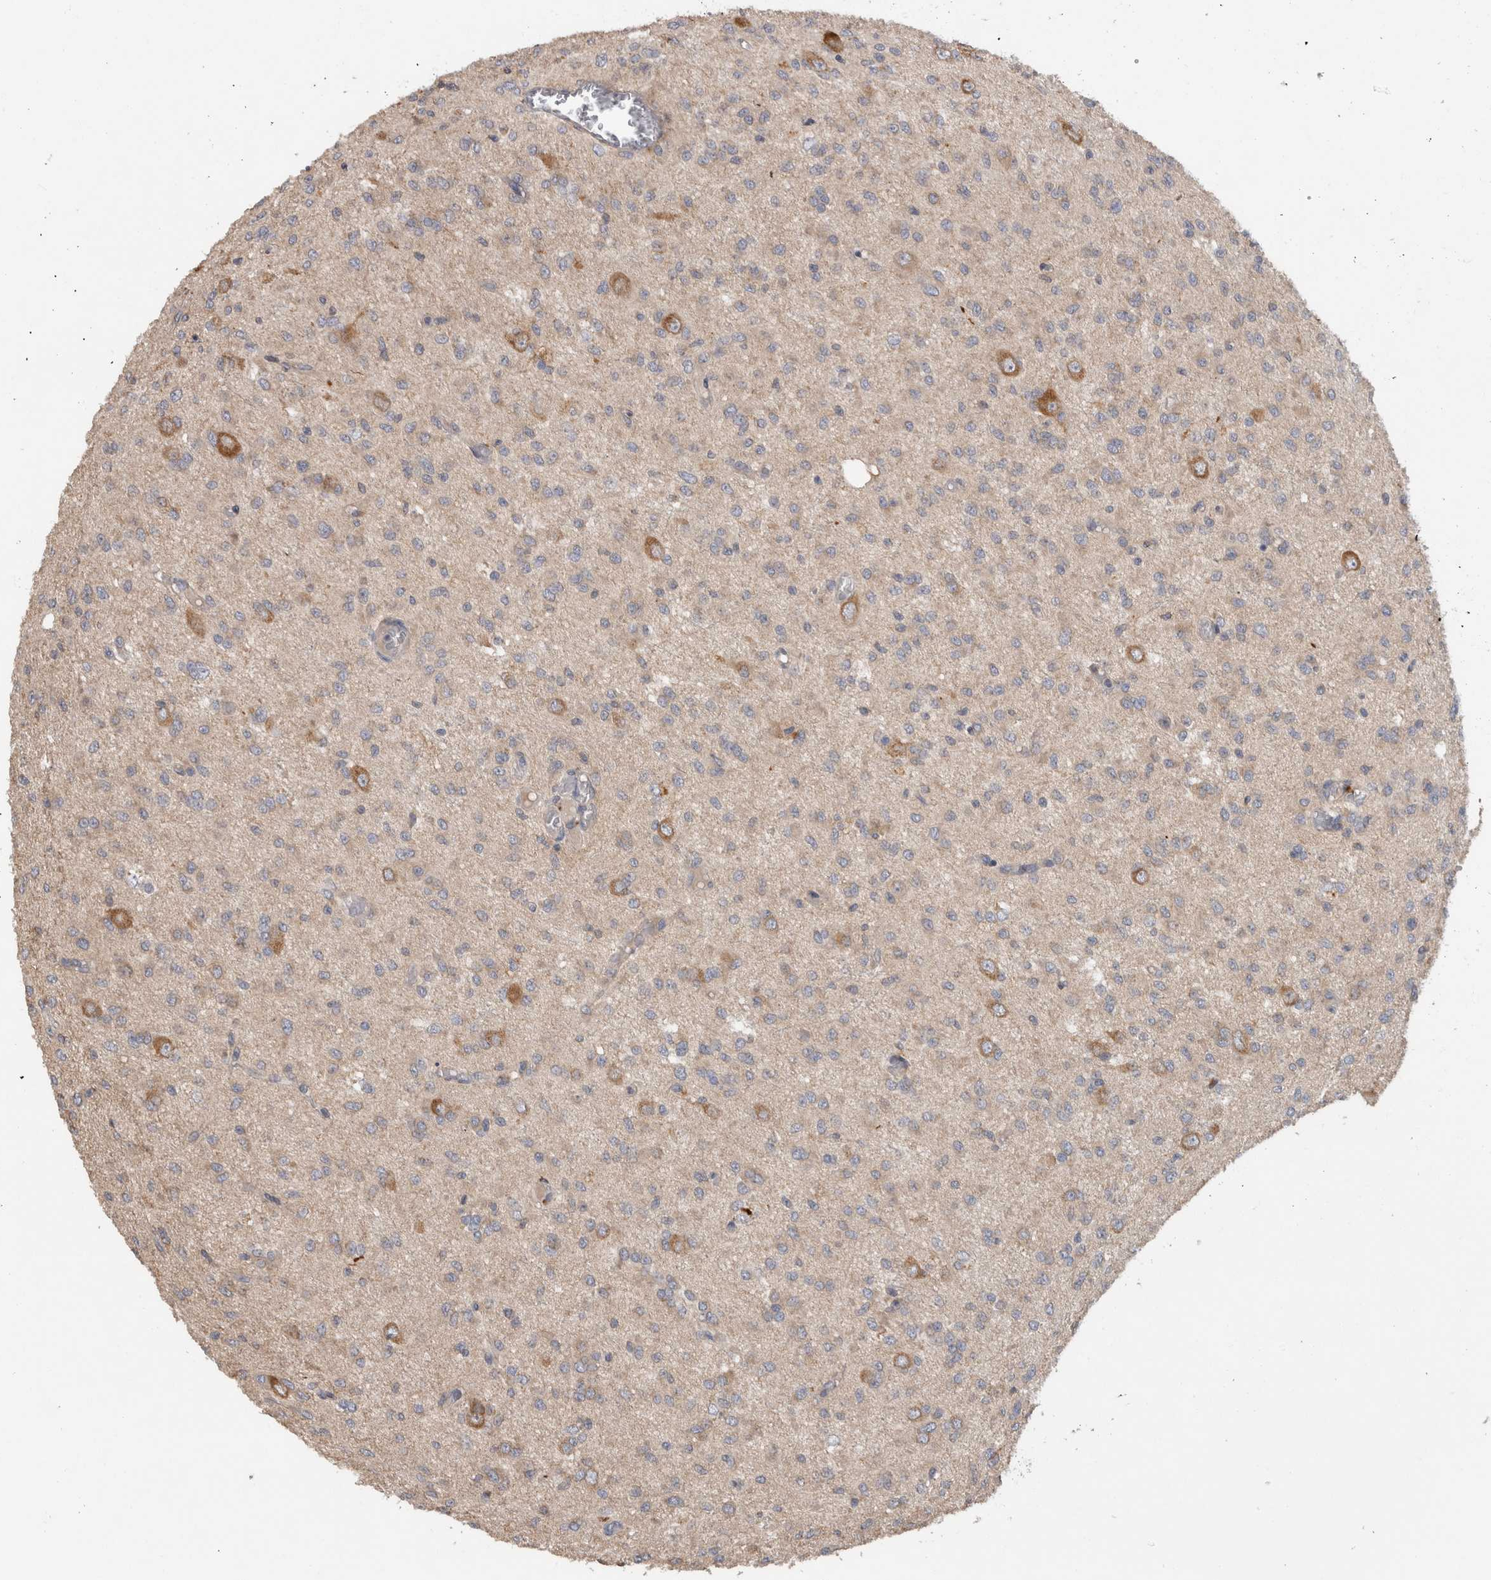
{"staining": {"intensity": "negative", "quantity": "none", "location": "none"}, "tissue": "glioma", "cell_type": "Tumor cells", "image_type": "cancer", "snomed": [{"axis": "morphology", "description": "Glioma, malignant, High grade"}, {"axis": "topography", "description": "Brain"}], "caption": "There is no significant expression in tumor cells of glioma.", "gene": "TARBP1", "patient": {"sex": "female", "age": 59}}